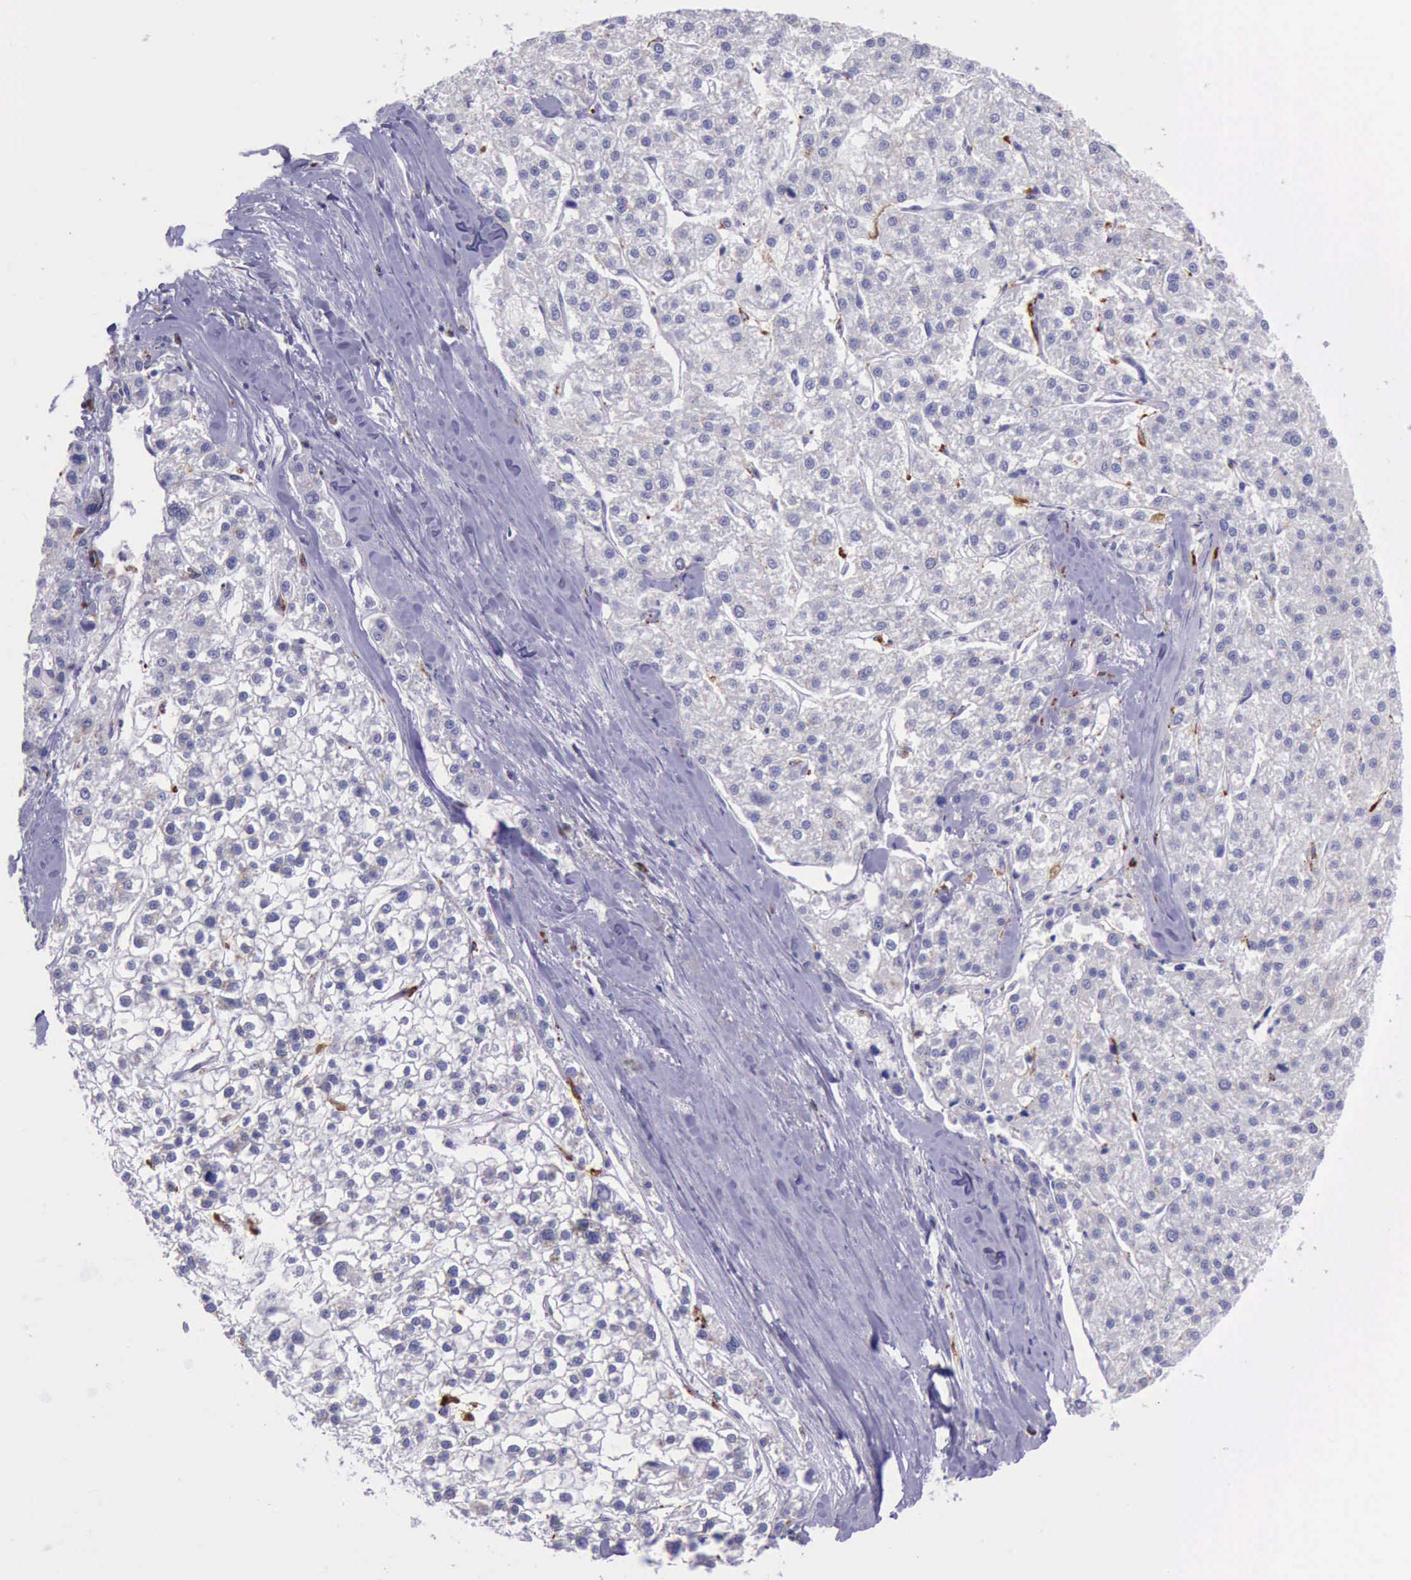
{"staining": {"intensity": "negative", "quantity": "none", "location": "none"}, "tissue": "liver cancer", "cell_type": "Tumor cells", "image_type": "cancer", "snomed": [{"axis": "morphology", "description": "Carcinoma, Hepatocellular, NOS"}, {"axis": "topography", "description": "Liver"}], "caption": "Human liver cancer stained for a protein using immunohistochemistry demonstrates no staining in tumor cells.", "gene": "GLA", "patient": {"sex": "female", "age": 85}}